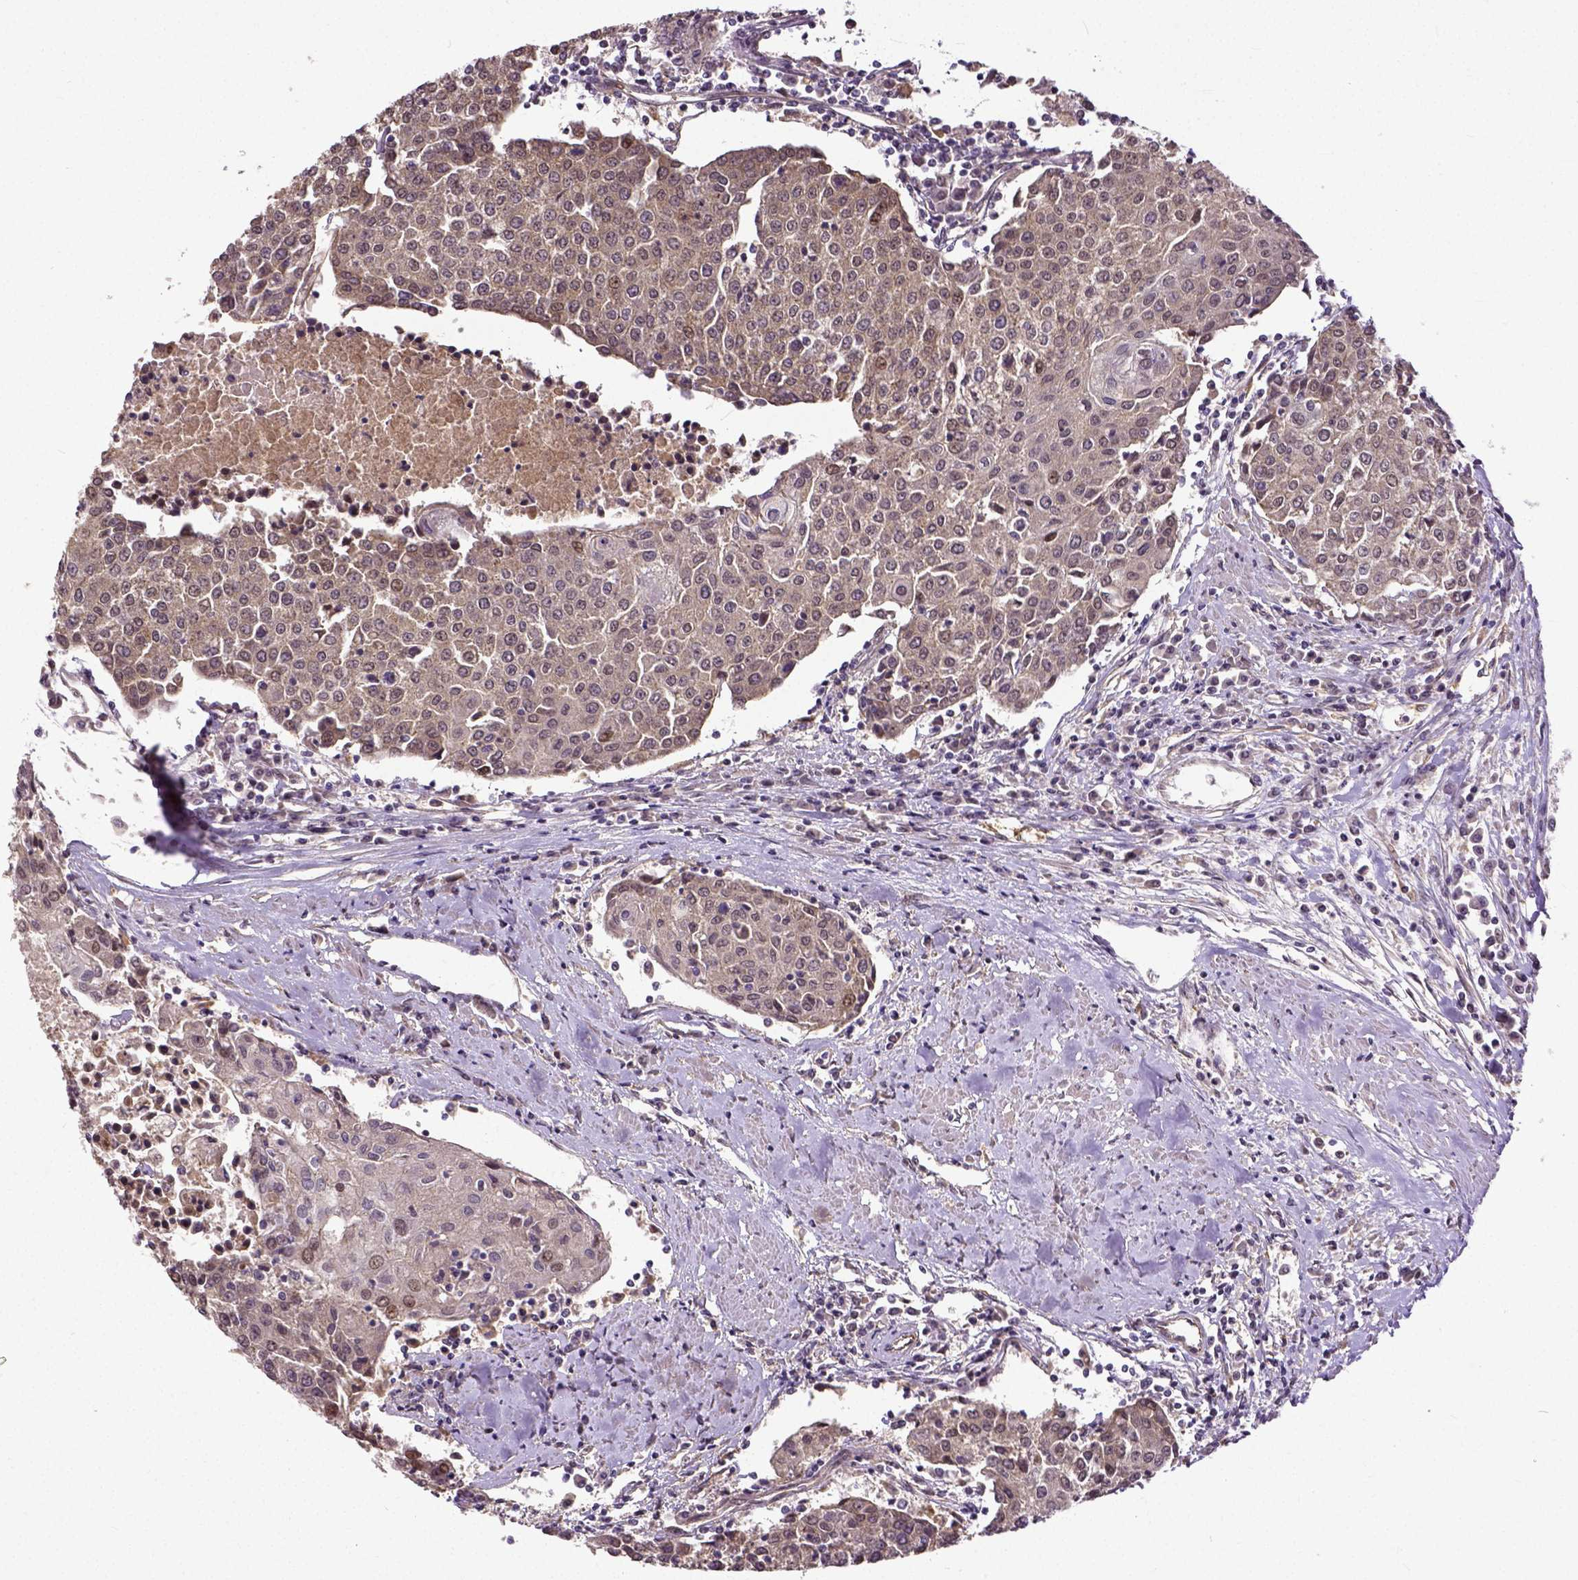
{"staining": {"intensity": "weak", "quantity": ">75%", "location": "cytoplasmic/membranous"}, "tissue": "urothelial cancer", "cell_type": "Tumor cells", "image_type": "cancer", "snomed": [{"axis": "morphology", "description": "Urothelial carcinoma, High grade"}, {"axis": "topography", "description": "Urinary bladder"}], "caption": "Immunohistochemical staining of human urothelial cancer demonstrates weak cytoplasmic/membranous protein positivity in about >75% of tumor cells.", "gene": "DICER1", "patient": {"sex": "female", "age": 85}}